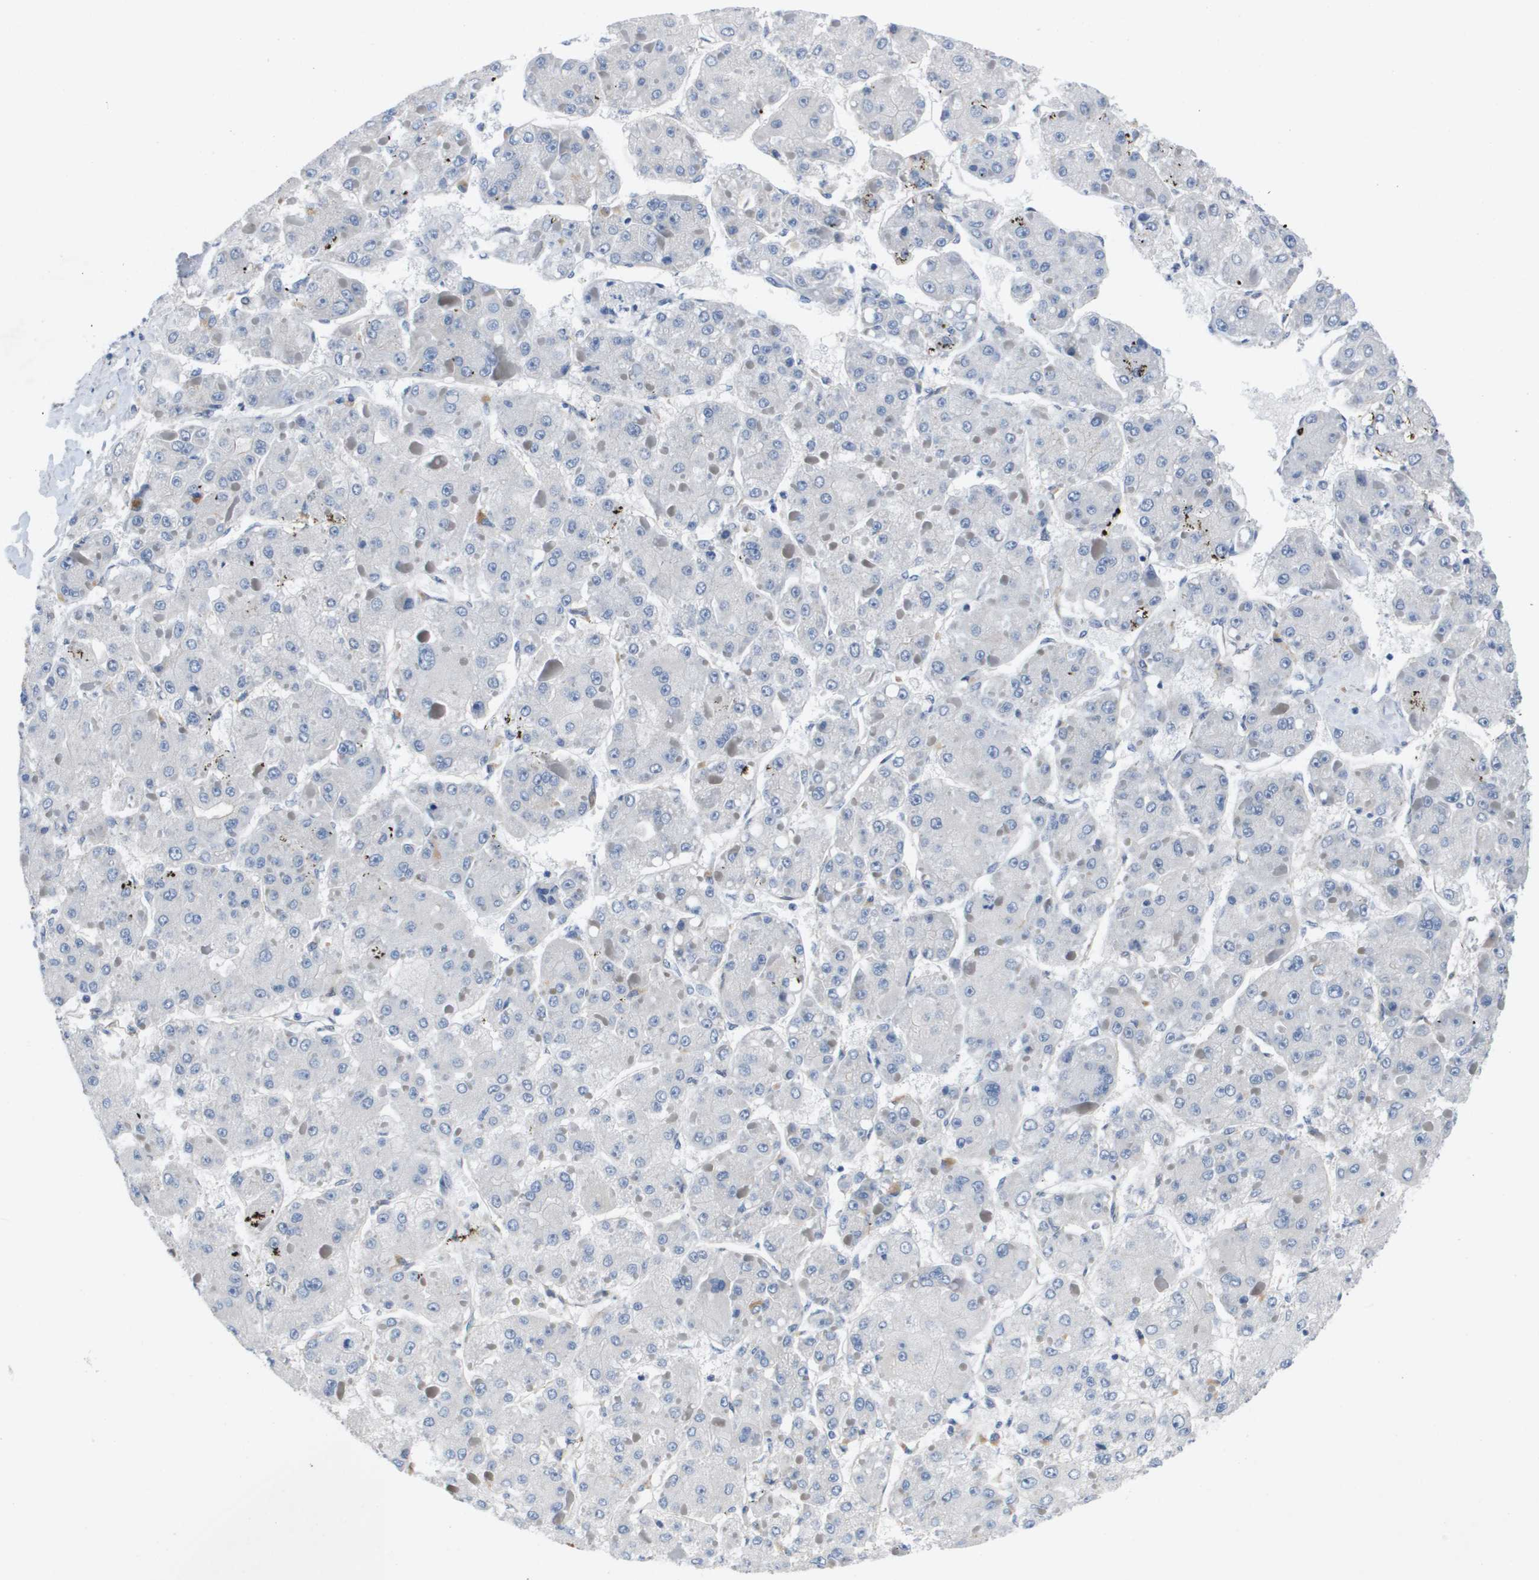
{"staining": {"intensity": "negative", "quantity": "none", "location": "none"}, "tissue": "liver cancer", "cell_type": "Tumor cells", "image_type": "cancer", "snomed": [{"axis": "morphology", "description": "Carcinoma, Hepatocellular, NOS"}, {"axis": "topography", "description": "Liver"}], "caption": "Liver hepatocellular carcinoma stained for a protein using immunohistochemistry (IHC) reveals no positivity tumor cells.", "gene": "LPP", "patient": {"sex": "female", "age": 73}}